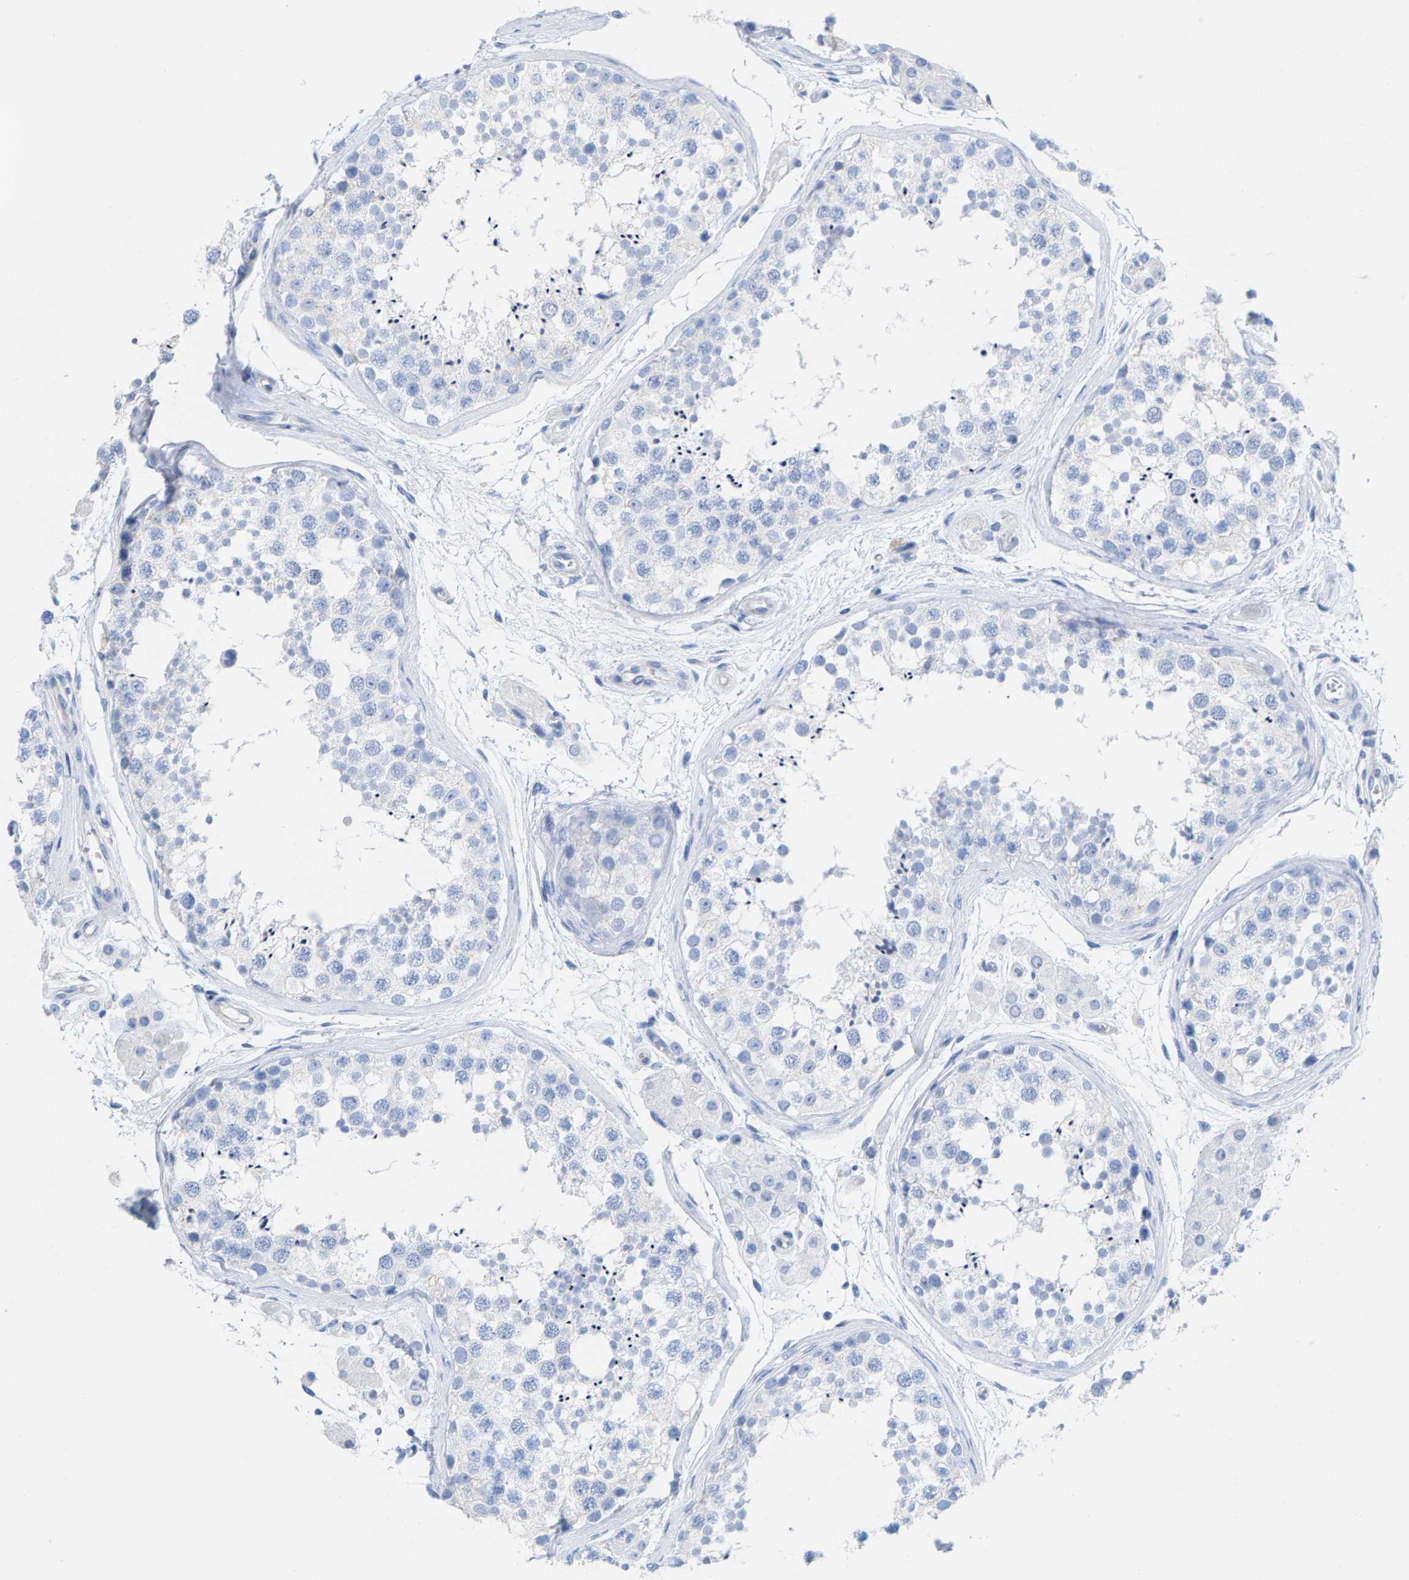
{"staining": {"intensity": "negative", "quantity": "none", "location": "none"}, "tissue": "testis", "cell_type": "Cells in seminiferous ducts", "image_type": "normal", "snomed": [{"axis": "morphology", "description": "Normal tissue, NOS"}, {"axis": "topography", "description": "Testis"}], "caption": "There is no significant positivity in cells in seminiferous ducts of testis. (Immunohistochemistry, brightfield microscopy, high magnification).", "gene": "CPA1", "patient": {"sex": "male", "age": 56}}